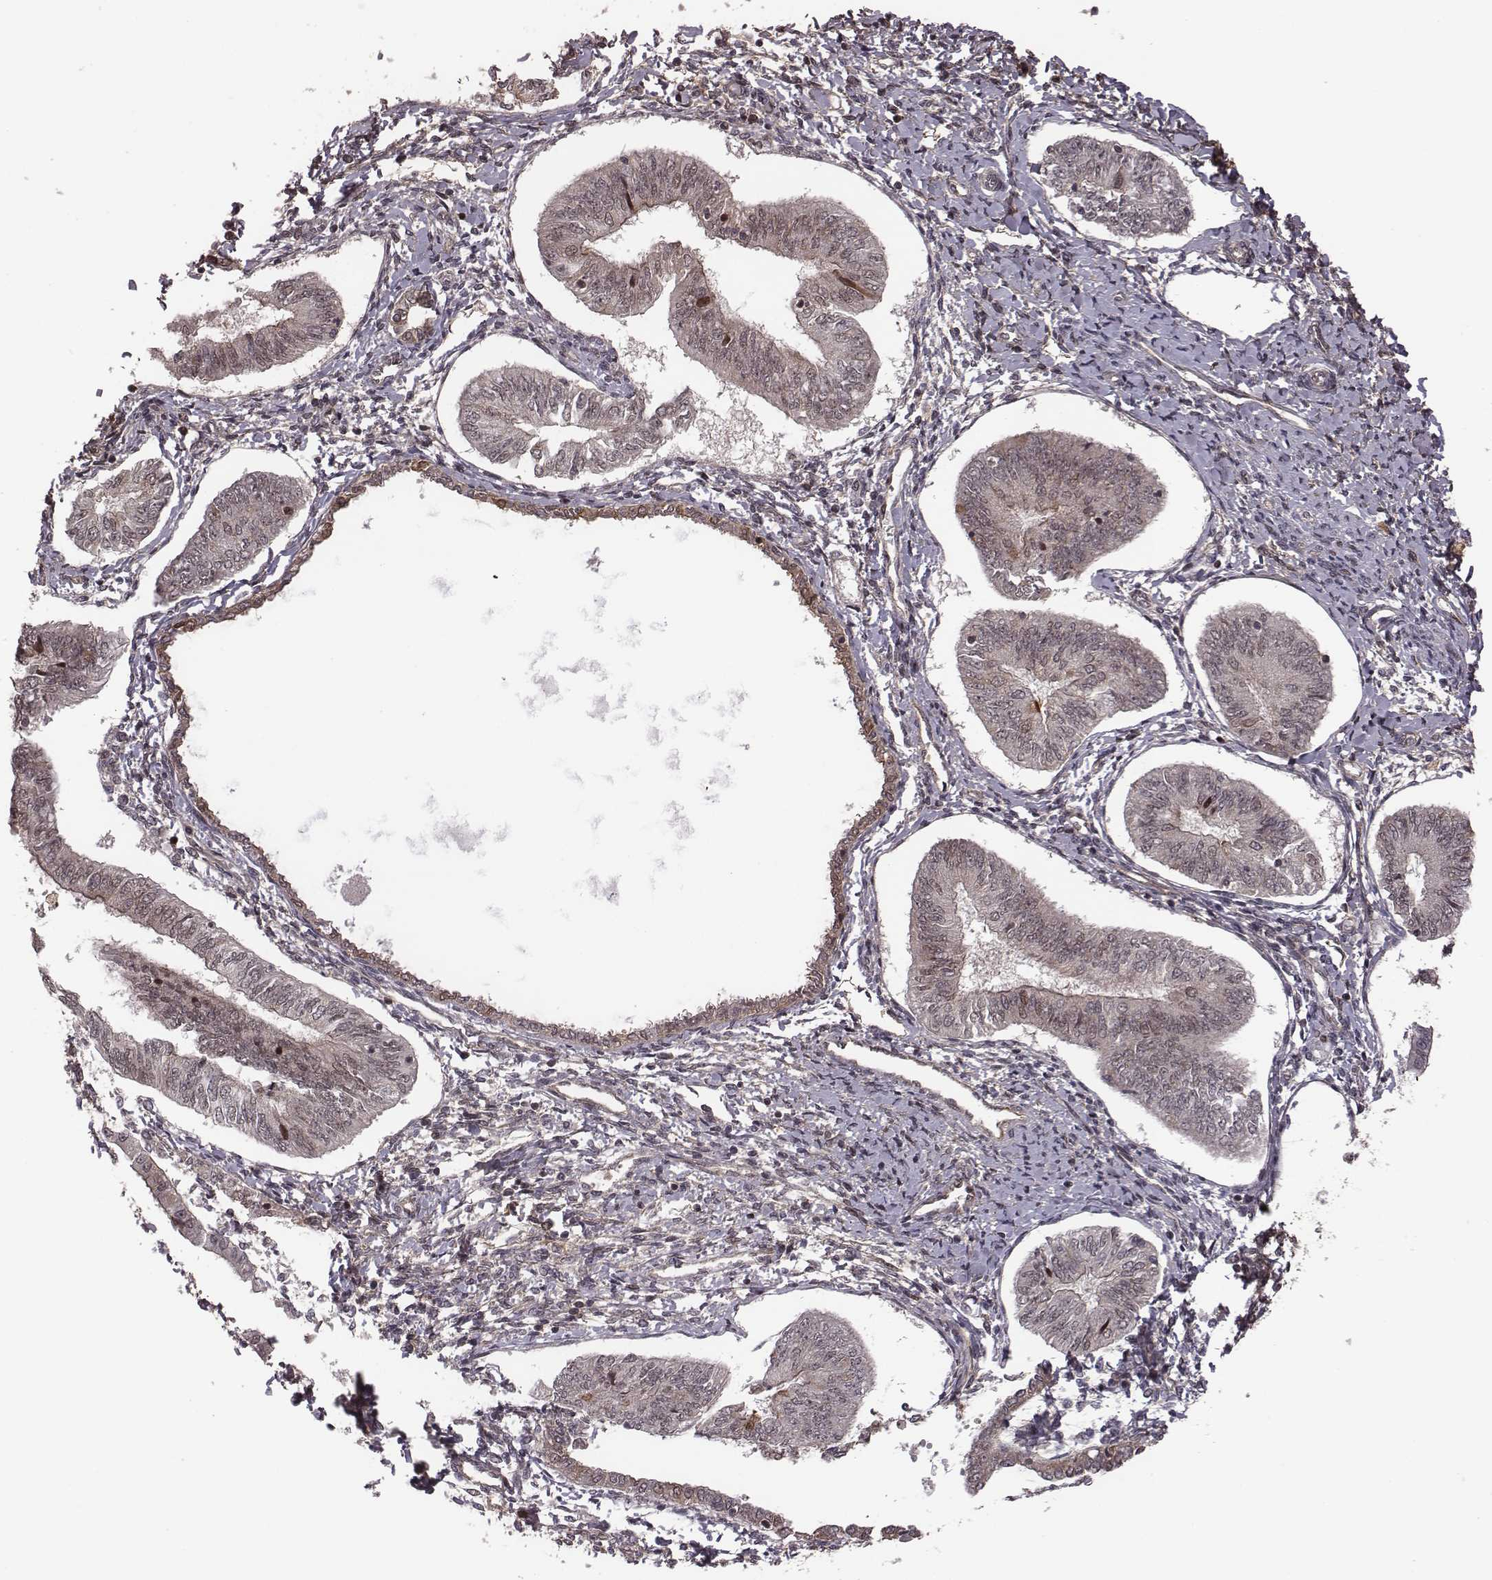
{"staining": {"intensity": "weak", "quantity": "<25%", "location": "cytoplasmic/membranous,nuclear"}, "tissue": "endometrial cancer", "cell_type": "Tumor cells", "image_type": "cancer", "snomed": [{"axis": "morphology", "description": "Adenocarcinoma, NOS"}, {"axis": "topography", "description": "Endometrium"}], "caption": "This photomicrograph is of endometrial cancer (adenocarcinoma) stained with immunohistochemistry to label a protein in brown with the nuclei are counter-stained blue. There is no staining in tumor cells. The staining was performed using DAB to visualize the protein expression in brown, while the nuclei were stained in blue with hematoxylin (Magnification: 20x).", "gene": "RPL3", "patient": {"sex": "female", "age": 58}}